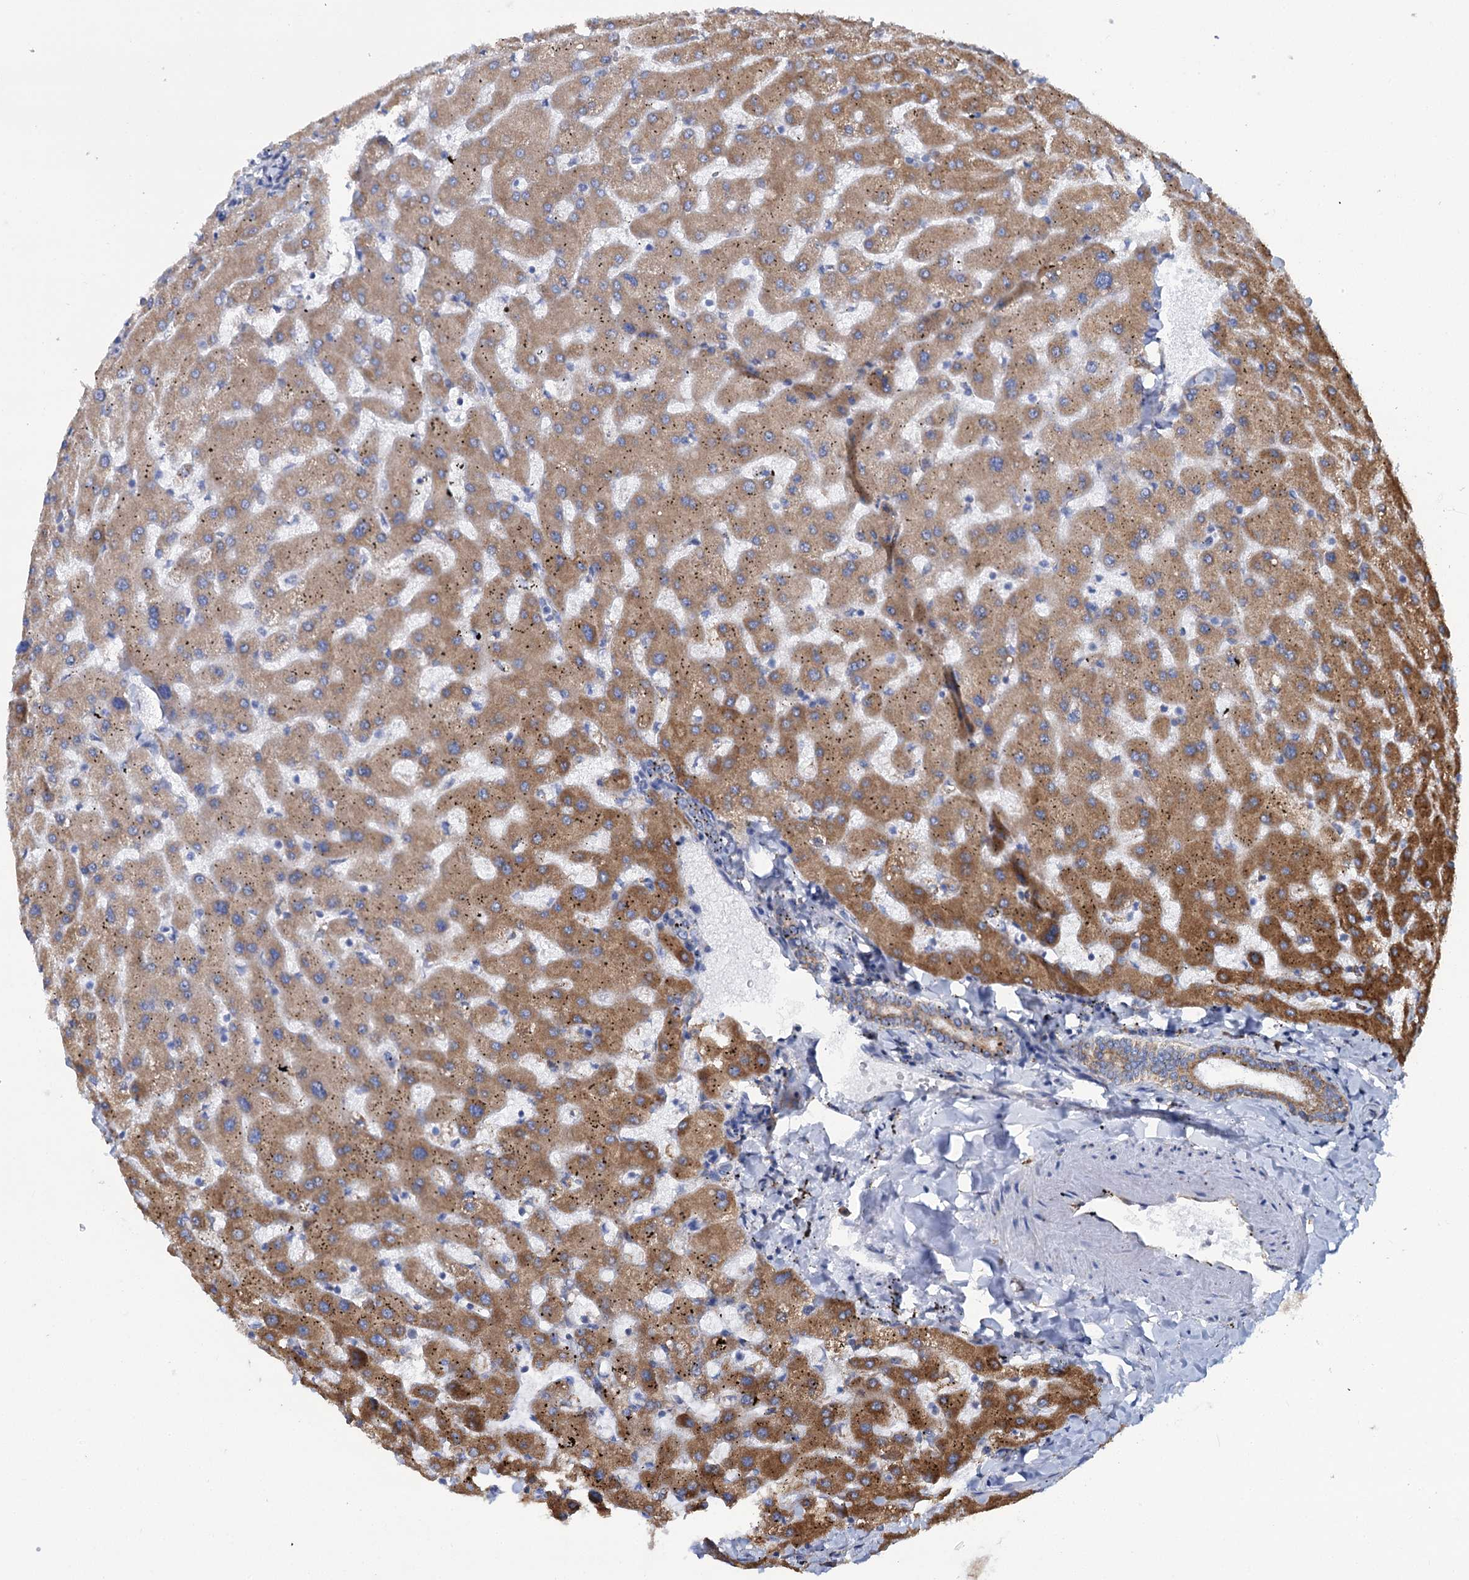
{"staining": {"intensity": "moderate", "quantity": ">75%", "location": "cytoplasmic/membranous"}, "tissue": "liver", "cell_type": "Cholangiocytes", "image_type": "normal", "snomed": [{"axis": "morphology", "description": "Normal tissue, NOS"}, {"axis": "topography", "description": "Liver"}], "caption": "Immunohistochemistry photomicrograph of benign liver: liver stained using immunohistochemistry reveals medium levels of moderate protein expression localized specifically in the cytoplasmic/membranous of cholangiocytes, appearing as a cytoplasmic/membranous brown color.", "gene": "SHE", "patient": {"sex": "female", "age": 63}}